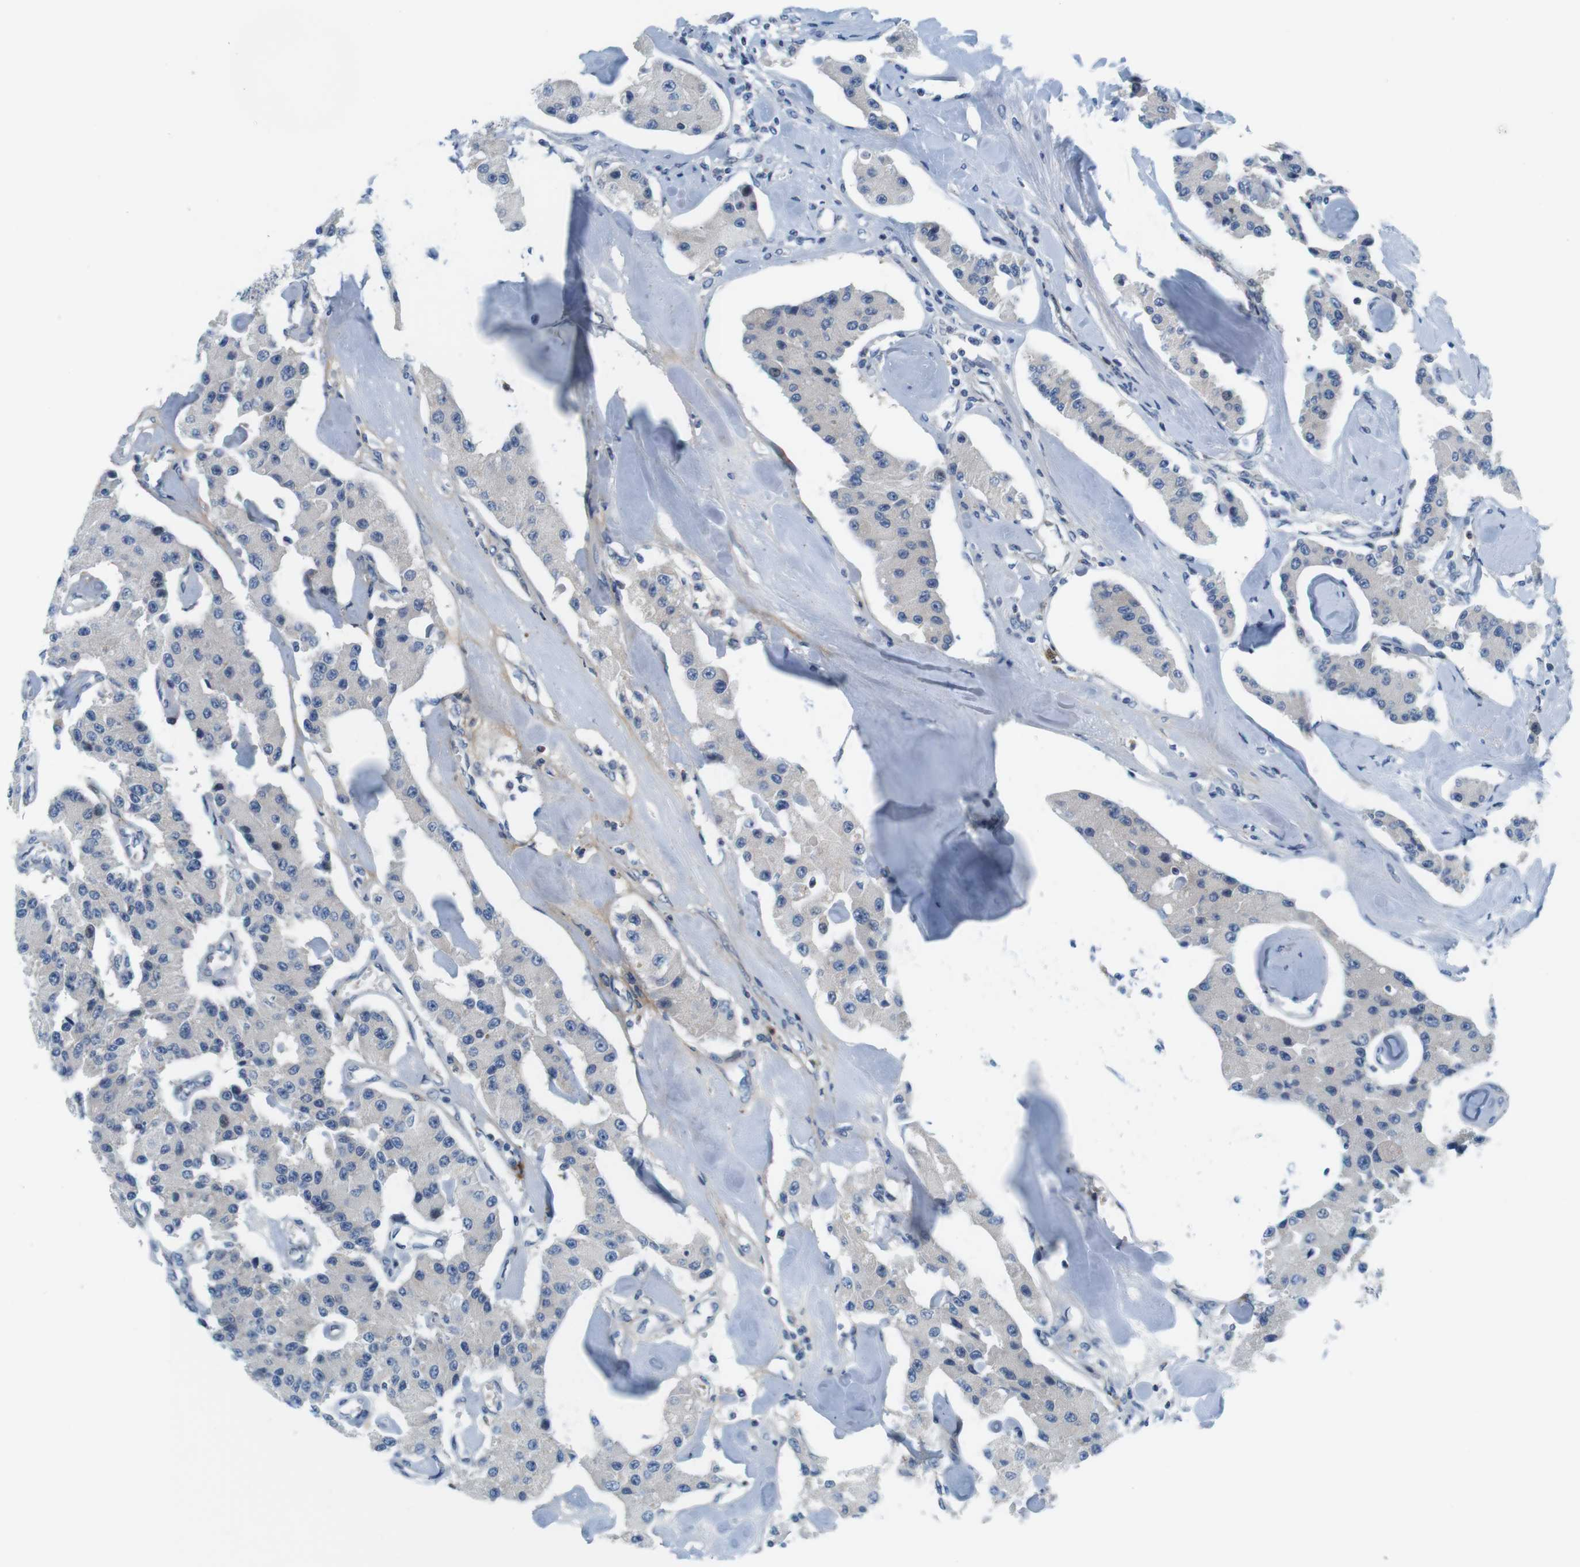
{"staining": {"intensity": "weak", "quantity": "<25%", "location": "cytoplasmic/membranous"}, "tissue": "carcinoid", "cell_type": "Tumor cells", "image_type": "cancer", "snomed": [{"axis": "morphology", "description": "Carcinoid, malignant, NOS"}, {"axis": "topography", "description": "Pancreas"}], "caption": "Tumor cells show no significant expression in carcinoid.", "gene": "ZDHHC3", "patient": {"sex": "male", "age": 41}}